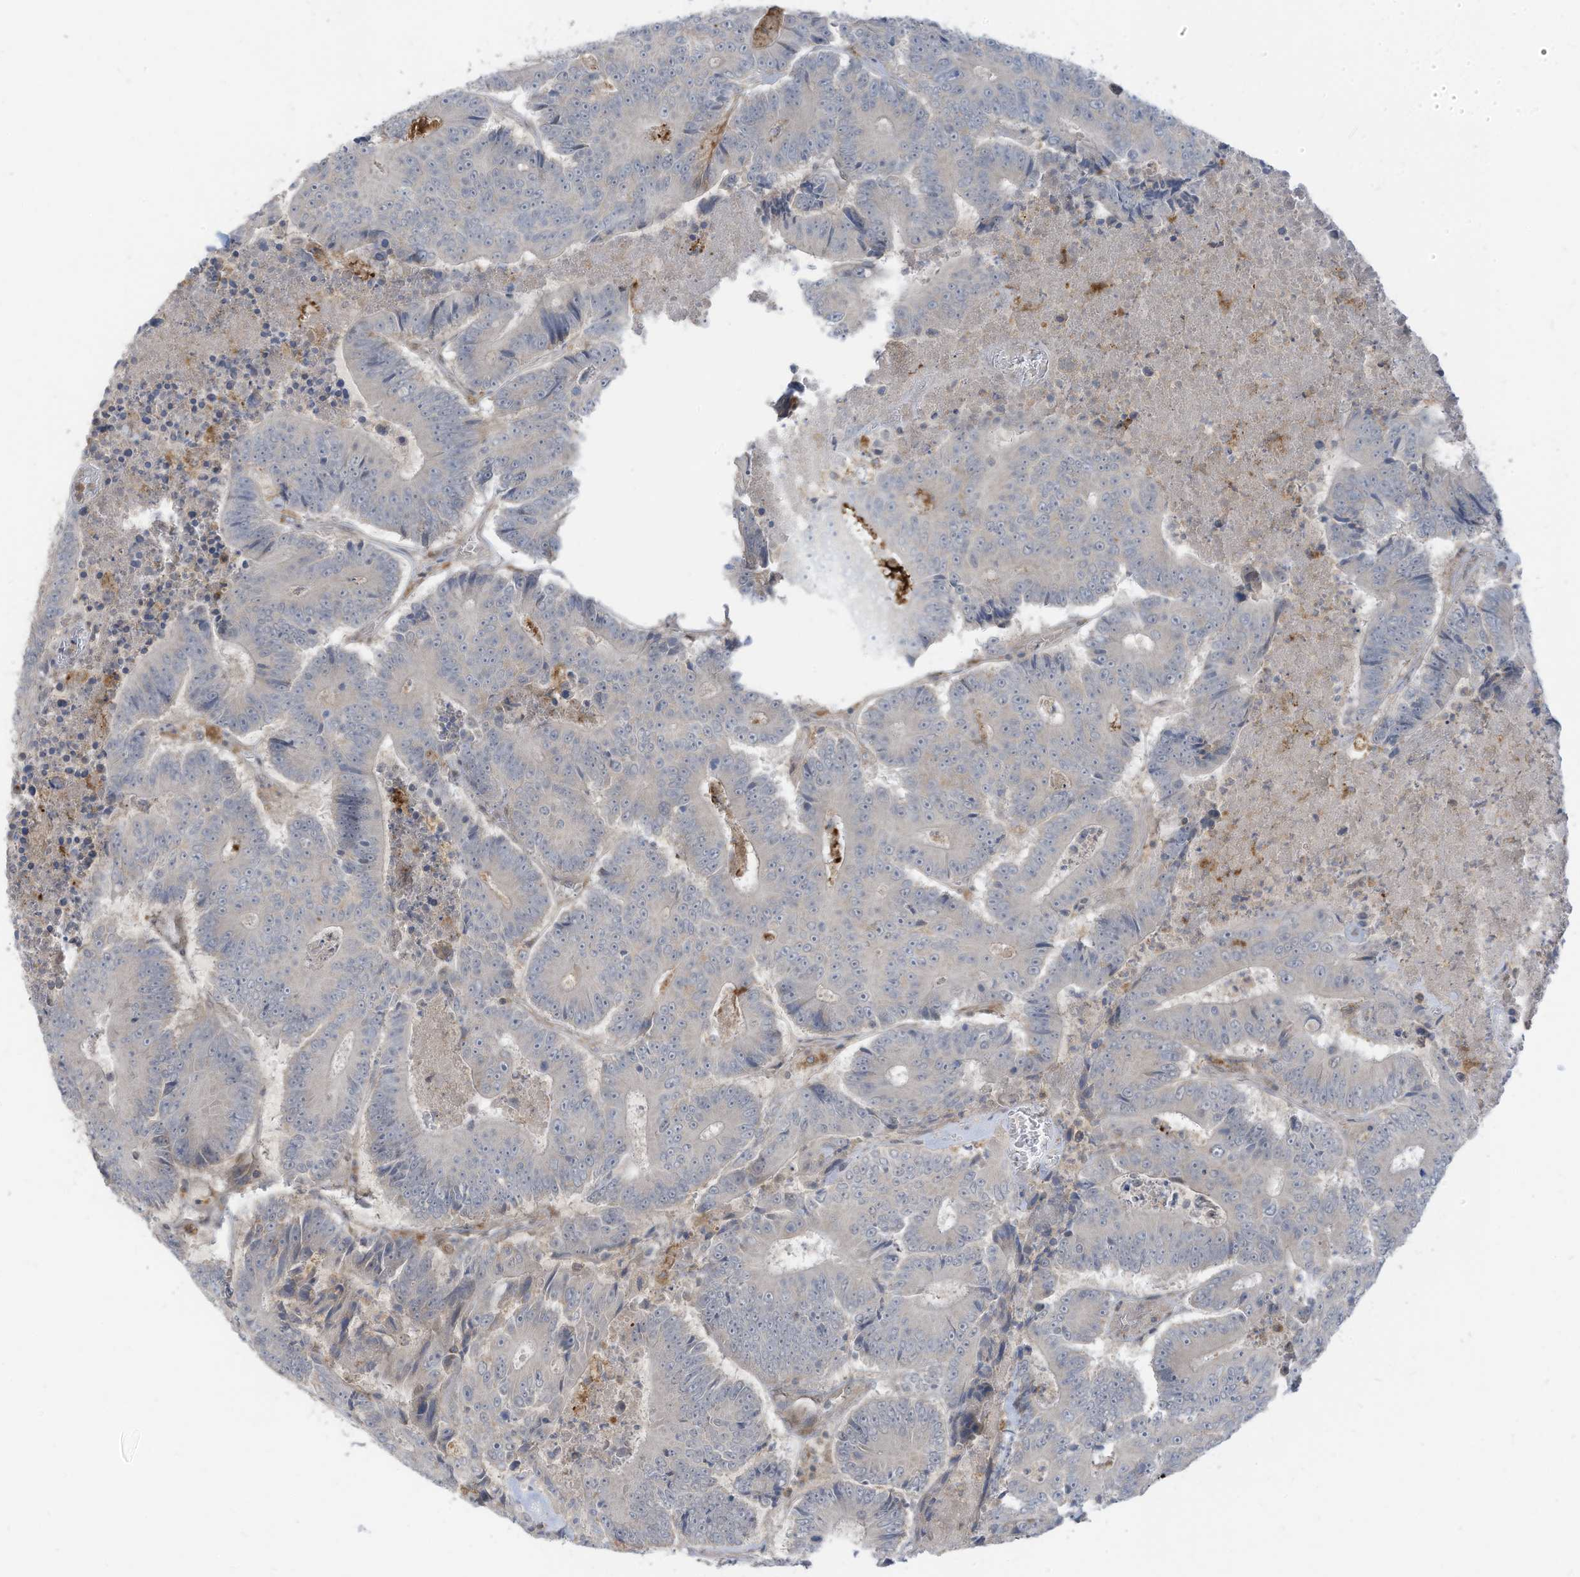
{"staining": {"intensity": "negative", "quantity": "none", "location": "none"}, "tissue": "colorectal cancer", "cell_type": "Tumor cells", "image_type": "cancer", "snomed": [{"axis": "morphology", "description": "Adenocarcinoma, NOS"}, {"axis": "topography", "description": "Colon"}], "caption": "IHC of colorectal cancer (adenocarcinoma) demonstrates no expression in tumor cells.", "gene": "DZIP3", "patient": {"sex": "male", "age": 83}}